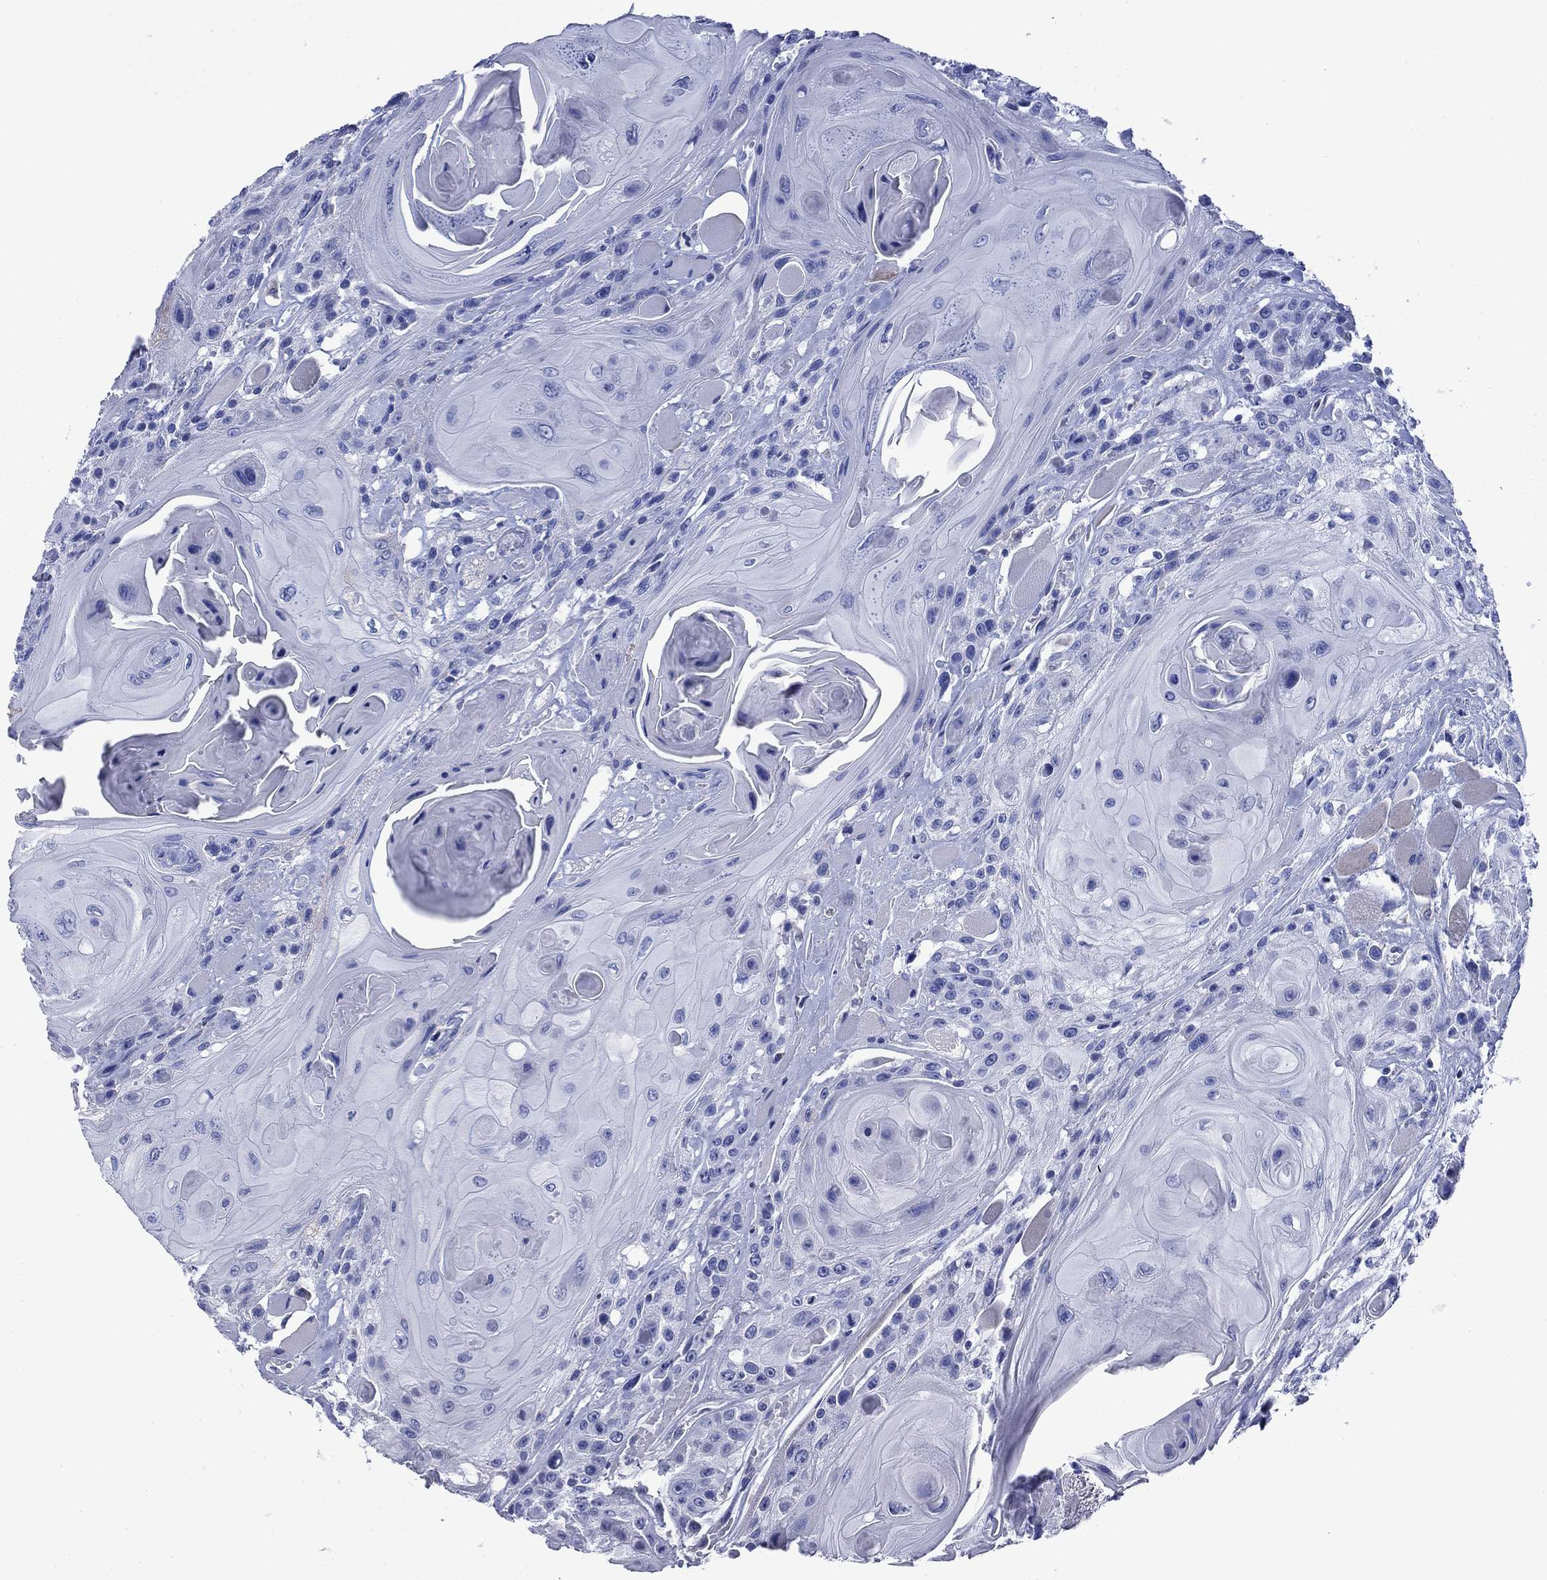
{"staining": {"intensity": "negative", "quantity": "none", "location": "none"}, "tissue": "head and neck cancer", "cell_type": "Tumor cells", "image_type": "cancer", "snomed": [{"axis": "morphology", "description": "Squamous cell carcinoma, NOS"}, {"axis": "topography", "description": "Head-Neck"}], "caption": "Human head and neck cancer (squamous cell carcinoma) stained for a protein using immunohistochemistry (IHC) reveals no staining in tumor cells.", "gene": "ACADSB", "patient": {"sex": "female", "age": 59}}